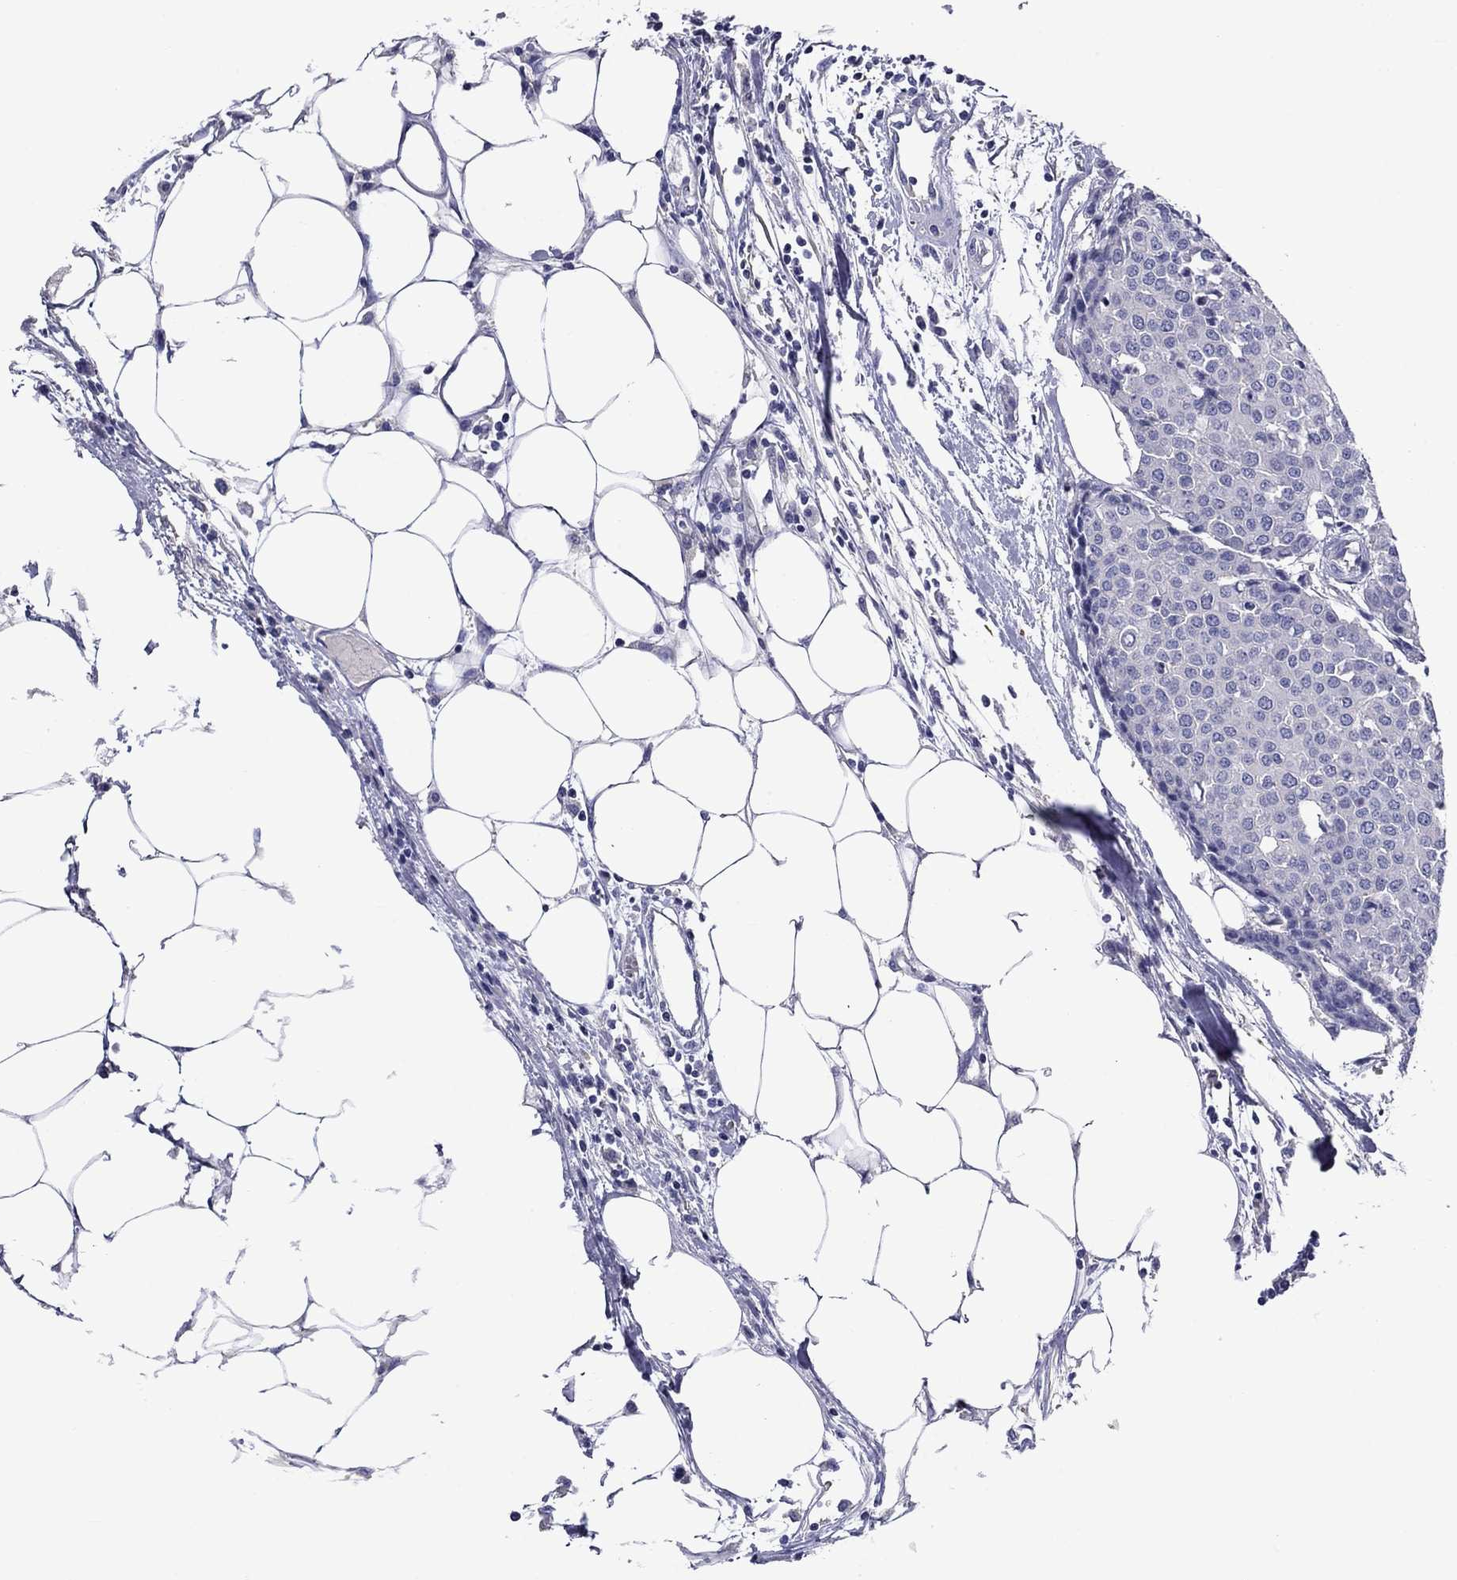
{"staining": {"intensity": "negative", "quantity": "none", "location": "none"}, "tissue": "carcinoid", "cell_type": "Tumor cells", "image_type": "cancer", "snomed": [{"axis": "morphology", "description": "Carcinoid, malignant, NOS"}, {"axis": "topography", "description": "Colon"}], "caption": "Carcinoid (malignant) was stained to show a protein in brown. There is no significant positivity in tumor cells.", "gene": "CNDP1", "patient": {"sex": "male", "age": 81}}